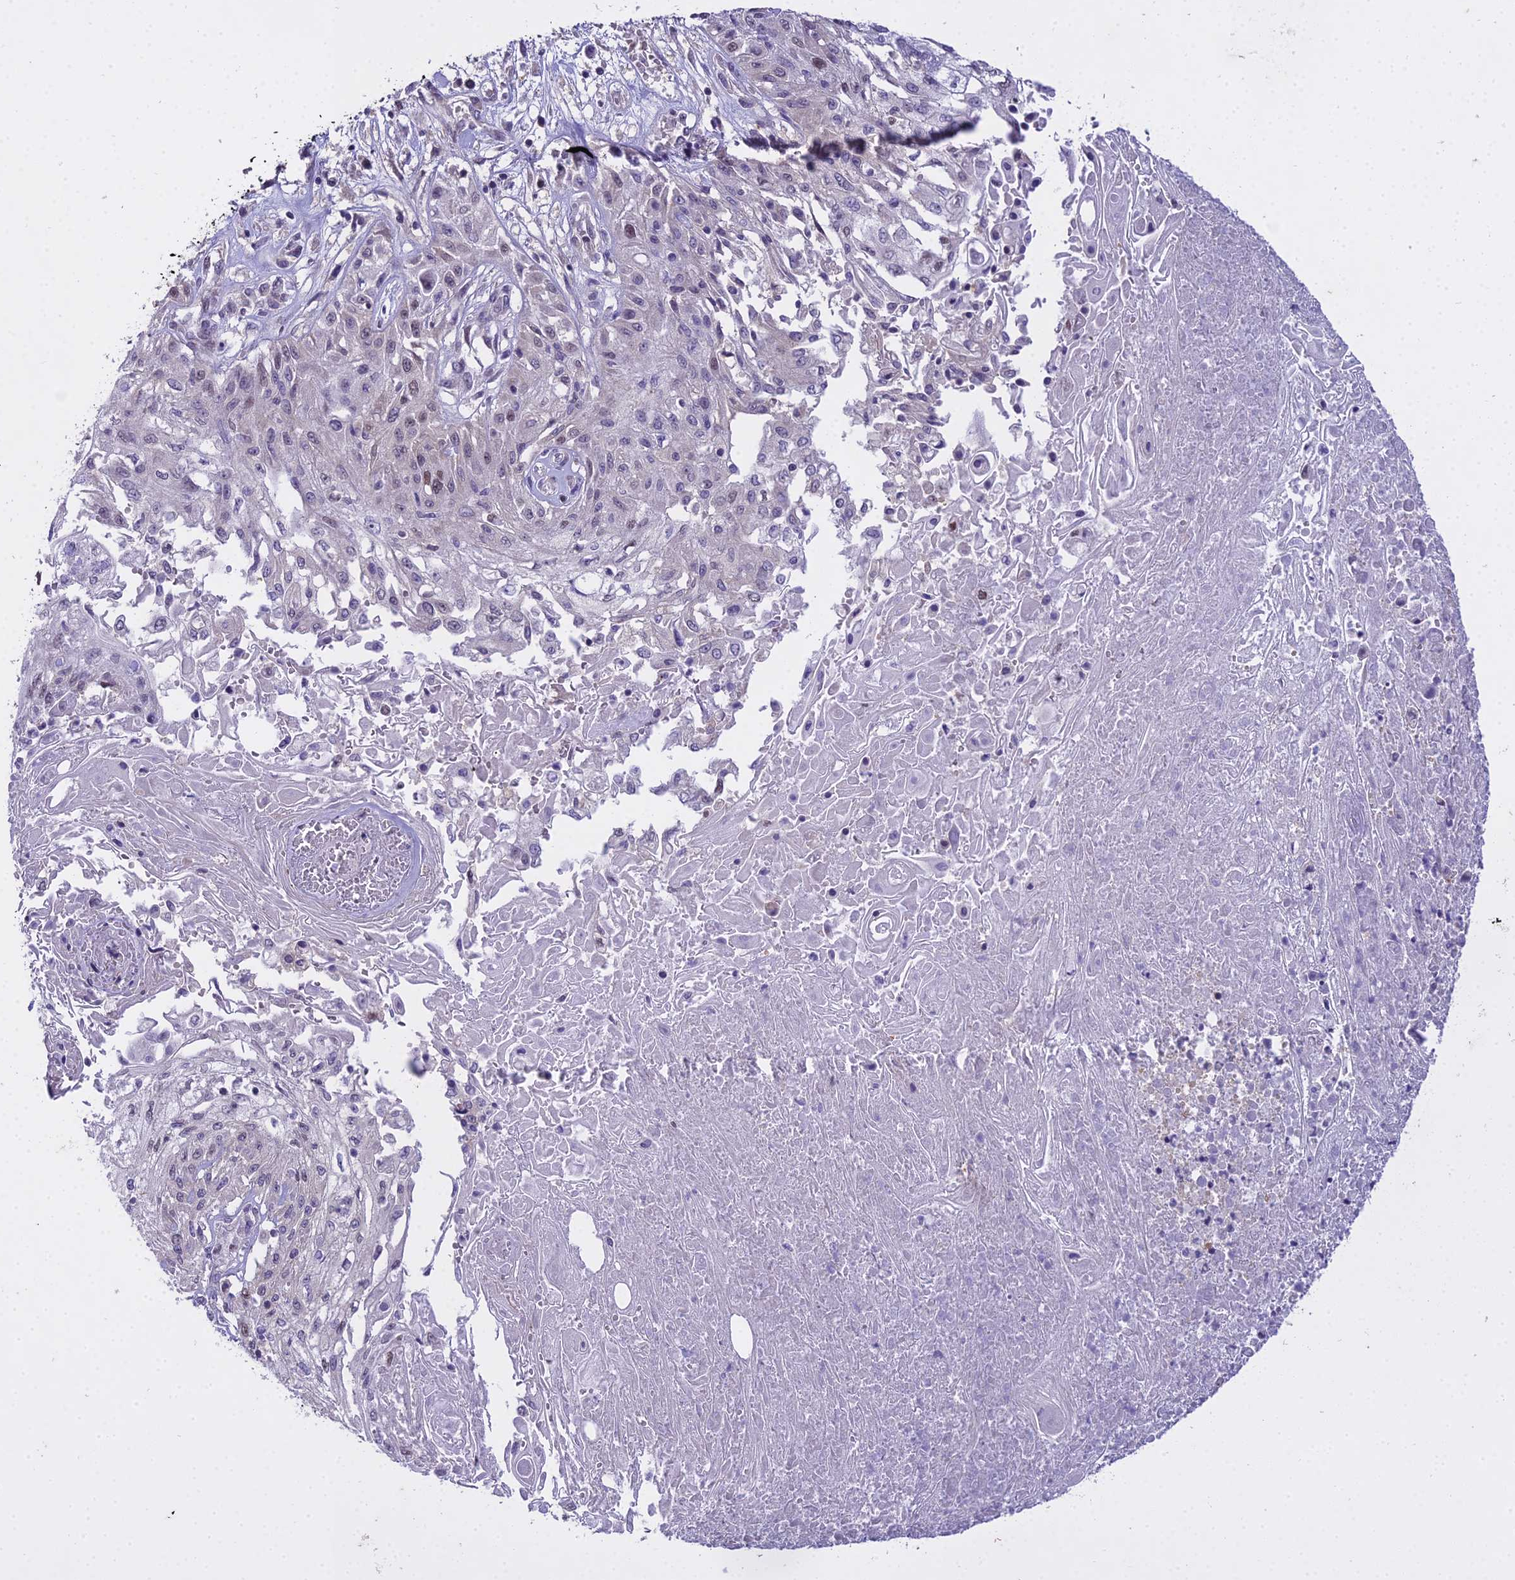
{"staining": {"intensity": "negative", "quantity": "none", "location": "none"}, "tissue": "skin cancer", "cell_type": "Tumor cells", "image_type": "cancer", "snomed": [{"axis": "morphology", "description": "Squamous cell carcinoma, NOS"}, {"axis": "morphology", "description": "Squamous cell carcinoma, metastatic, NOS"}, {"axis": "topography", "description": "Skin"}, {"axis": "topography", "description": "Lymph node"}], "caption": "An IHC histopathology image of skin squamous cell carcinoma is shown. There is no staining in tumor cells of skin squamous cell carcinoma.", "gene": "MAT2A", "patient": {"sex": "male", "age": 75}}